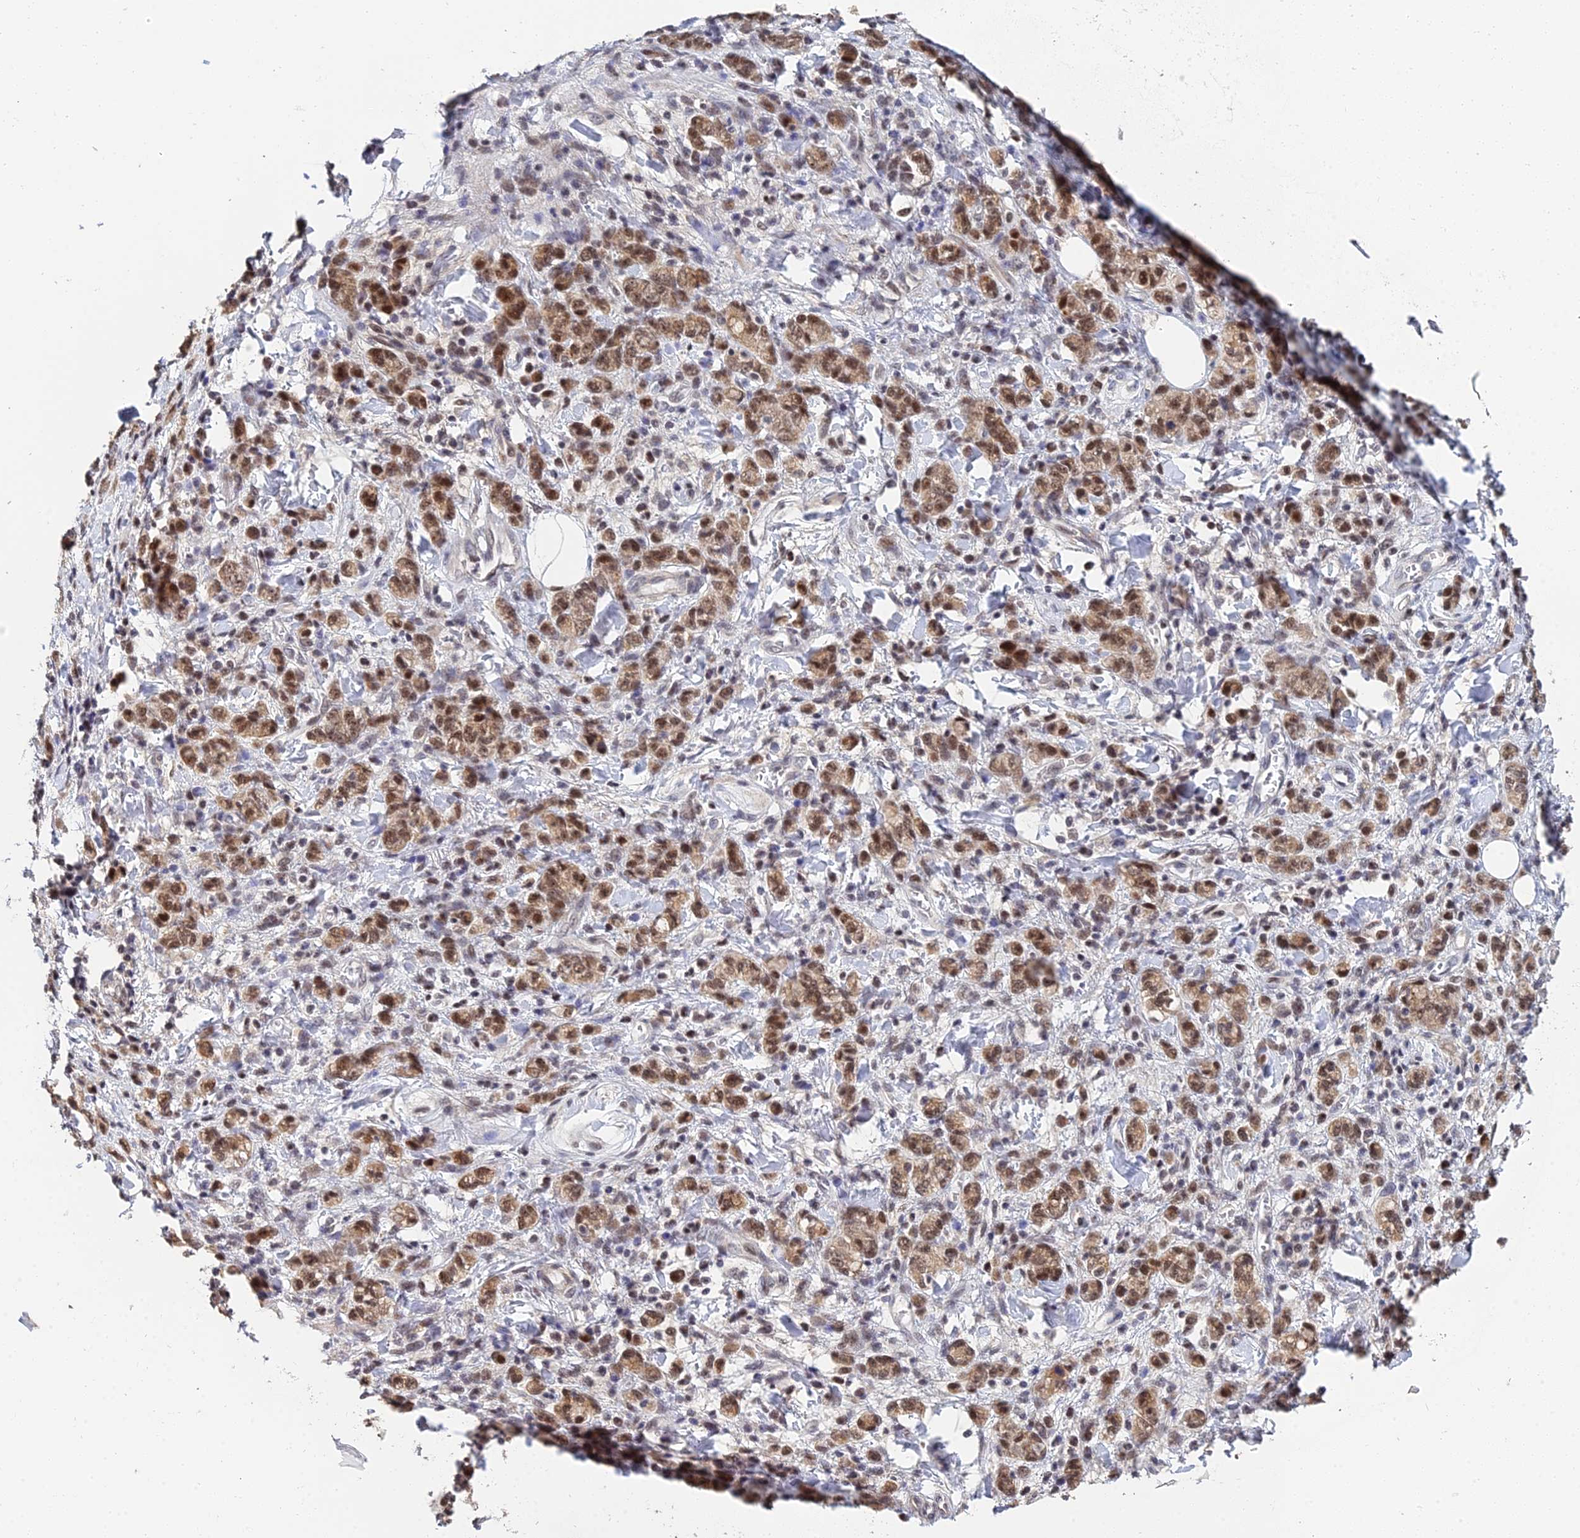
{"staining": {"intensity": "moderate", "quantity": ">75%", "location": "cytoplasmic/membranous,nuclear"}, "tissue": "stomach cancer", "cell_type": "Tumor cells", "image_type": "cancer", "snomed": [{"axis": "morphology", "description": "Adenocarcinoma, NOS"}, {"axis": "topography", "description": "Stomach"}], "caption": "The histopathology image reveals immunohistochemical staining of adenocarcinoma (stomach). There is moderate cytoplasmic/membranous and nuclear positivity is identified in approximately >75% of tumor cells.", "gene": "ERCC5", "patient": {"sex": "male", "age": 77}}